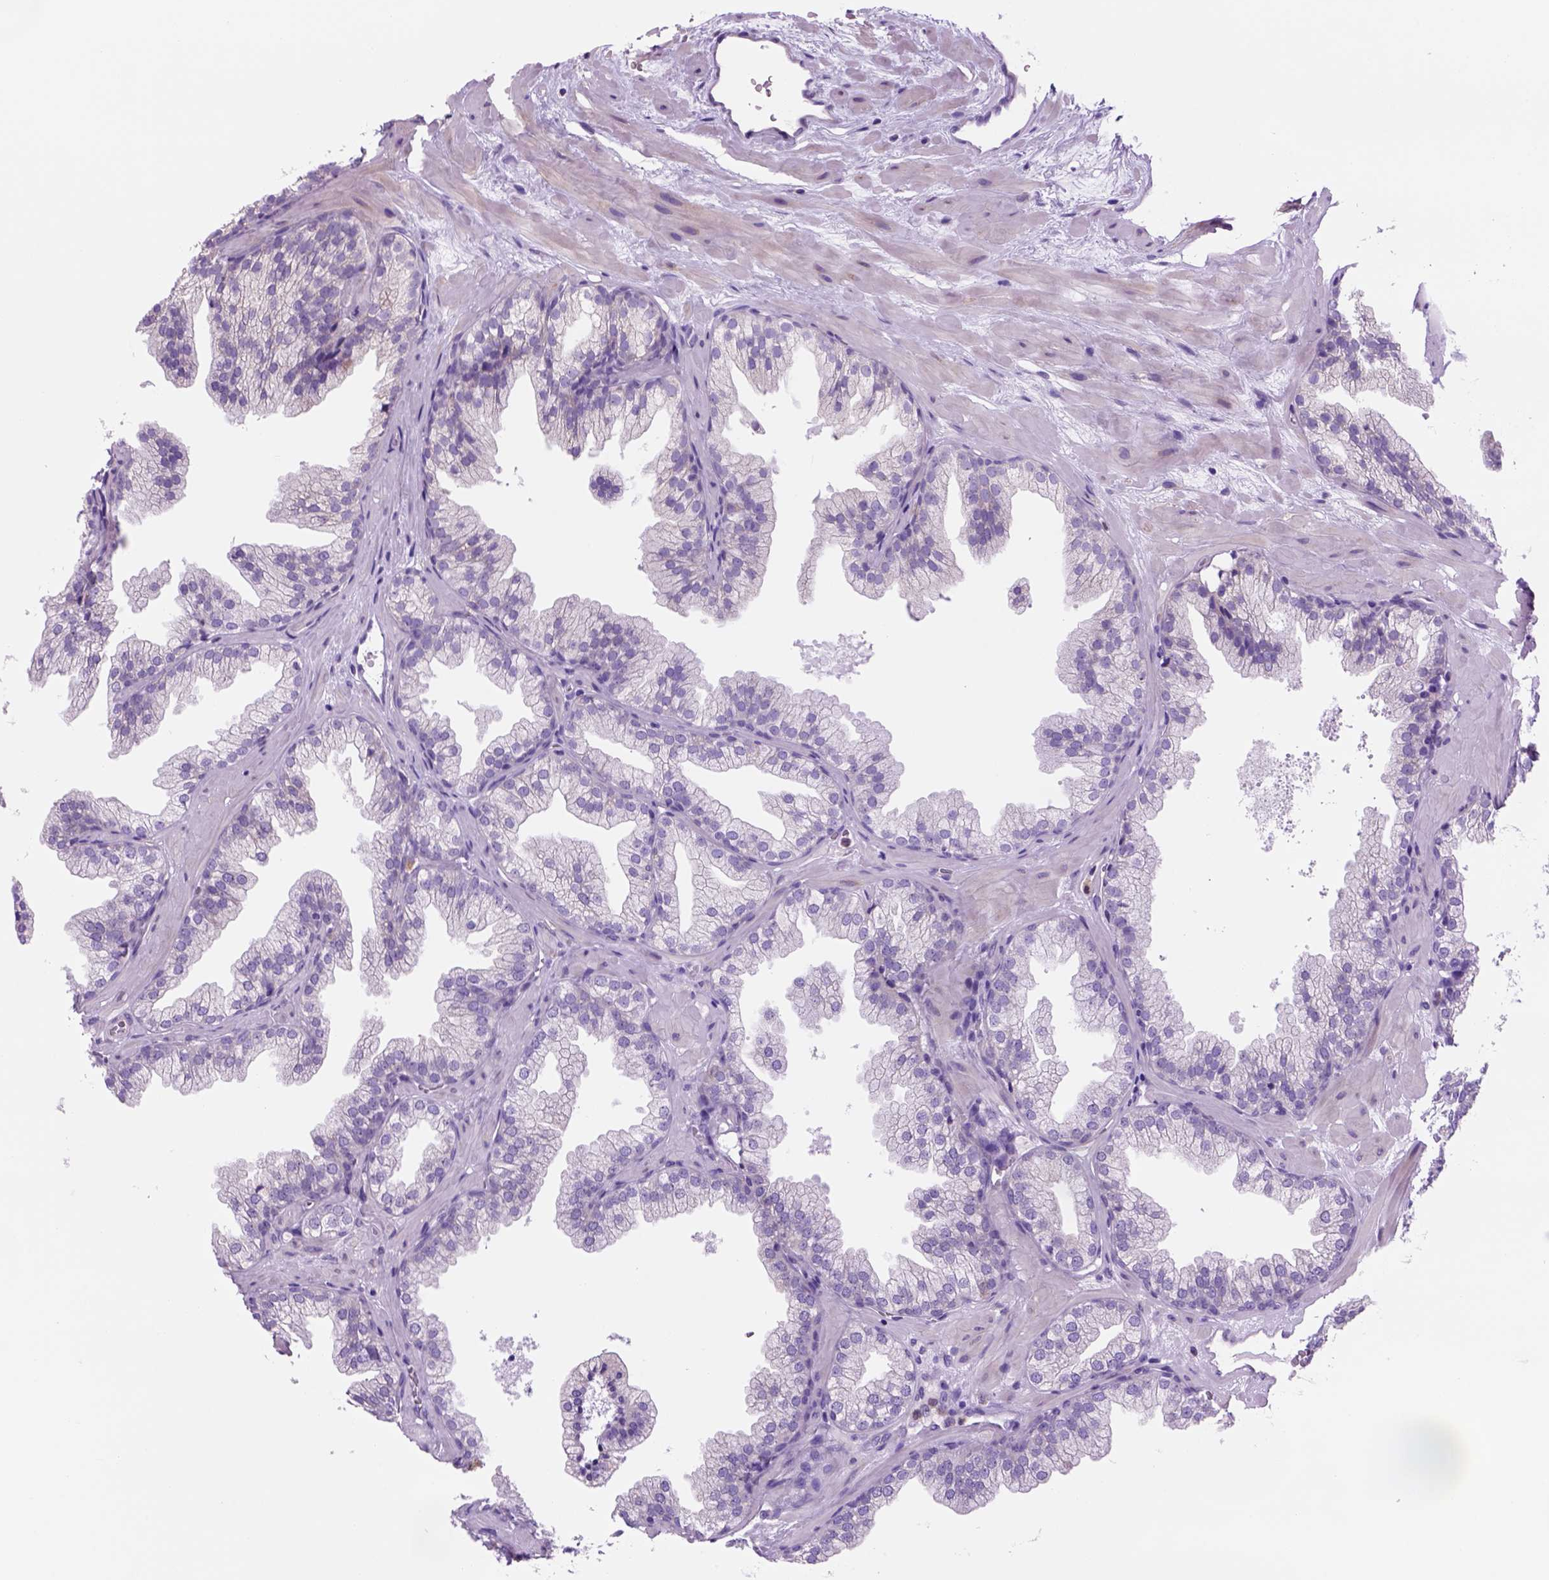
{"staining": {"intensity": "negative", "quantity": "none", "location": "none"}, "tissue": "prostate", "cell_type": "Glandular cells", "image_type": "normal", "snomed": [{"axis": "morphology", "description": "Normal tissue, NOS"}, {"axis": "topography", "description": "Prostate"}], "caption": "This is an immunohistochemistry (IHC) photomicrograph of benign human prostate. There is no expression in glandular cells.", "gene": "PIAS3", "patient": {"sex": "male", "age": 37}}